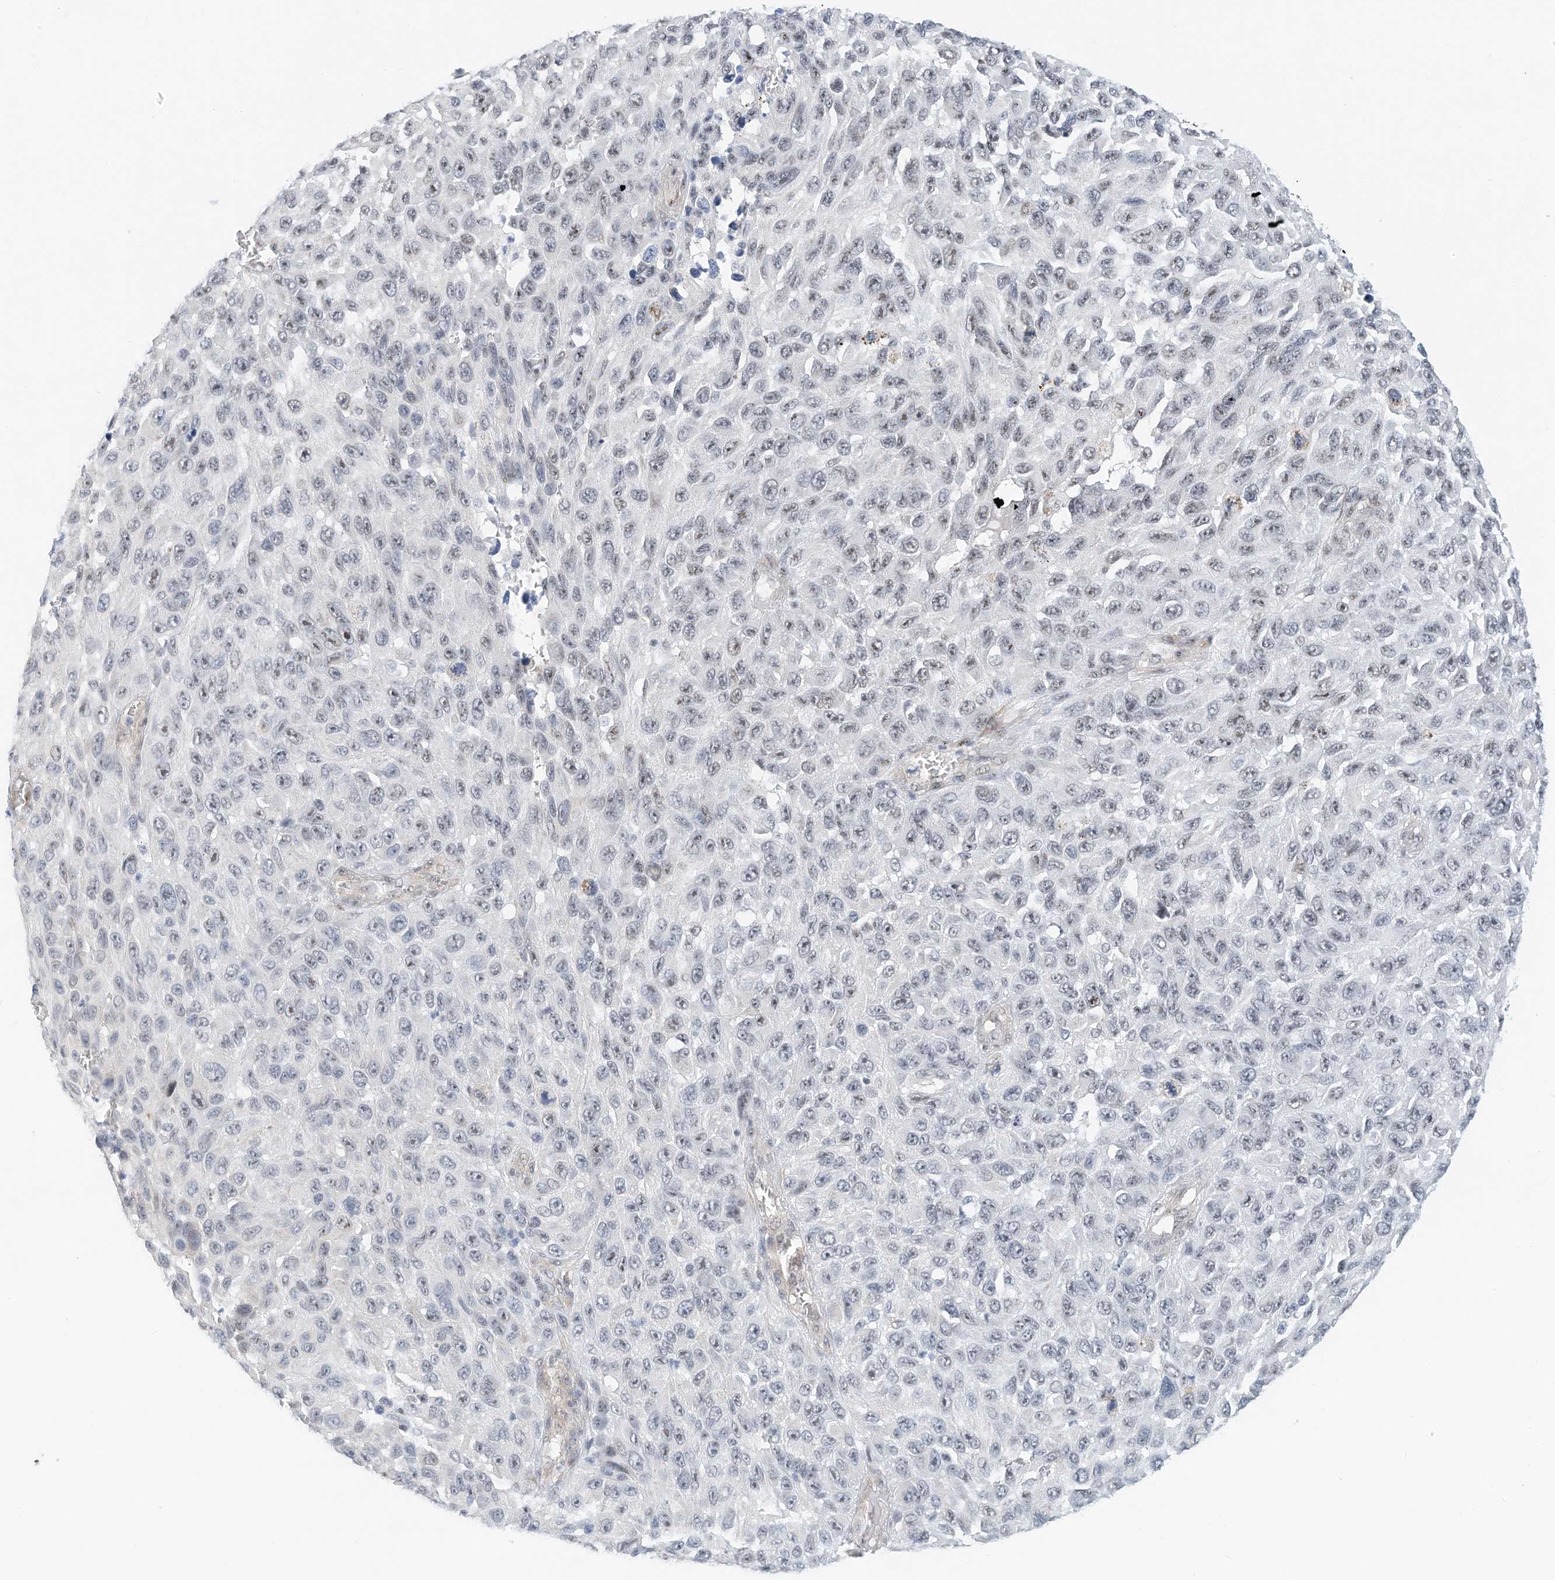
{"staining": {"intensity": "negative", "quantity": "none", "location": "none"}, "tissue": "melanoma", "cell_type": "Tumor cells", "image_type": "cancer", "snomed": [{"axis": "morphology", "description": "Malignant melanoma, NOS"}, {"axis": "topography", "description": "Skin"}], "caption": "Immunohistochemistry (IHC) photomicrograph of neoplastic tissue: malignant melanoma stained with DAB displays no significant protein positivity in tumor cells. (Brightfield microscopy of DAB IHC at high magnification).", "gene": "ARHGAP28", "patient": {"sex": "female", "age": 96}}